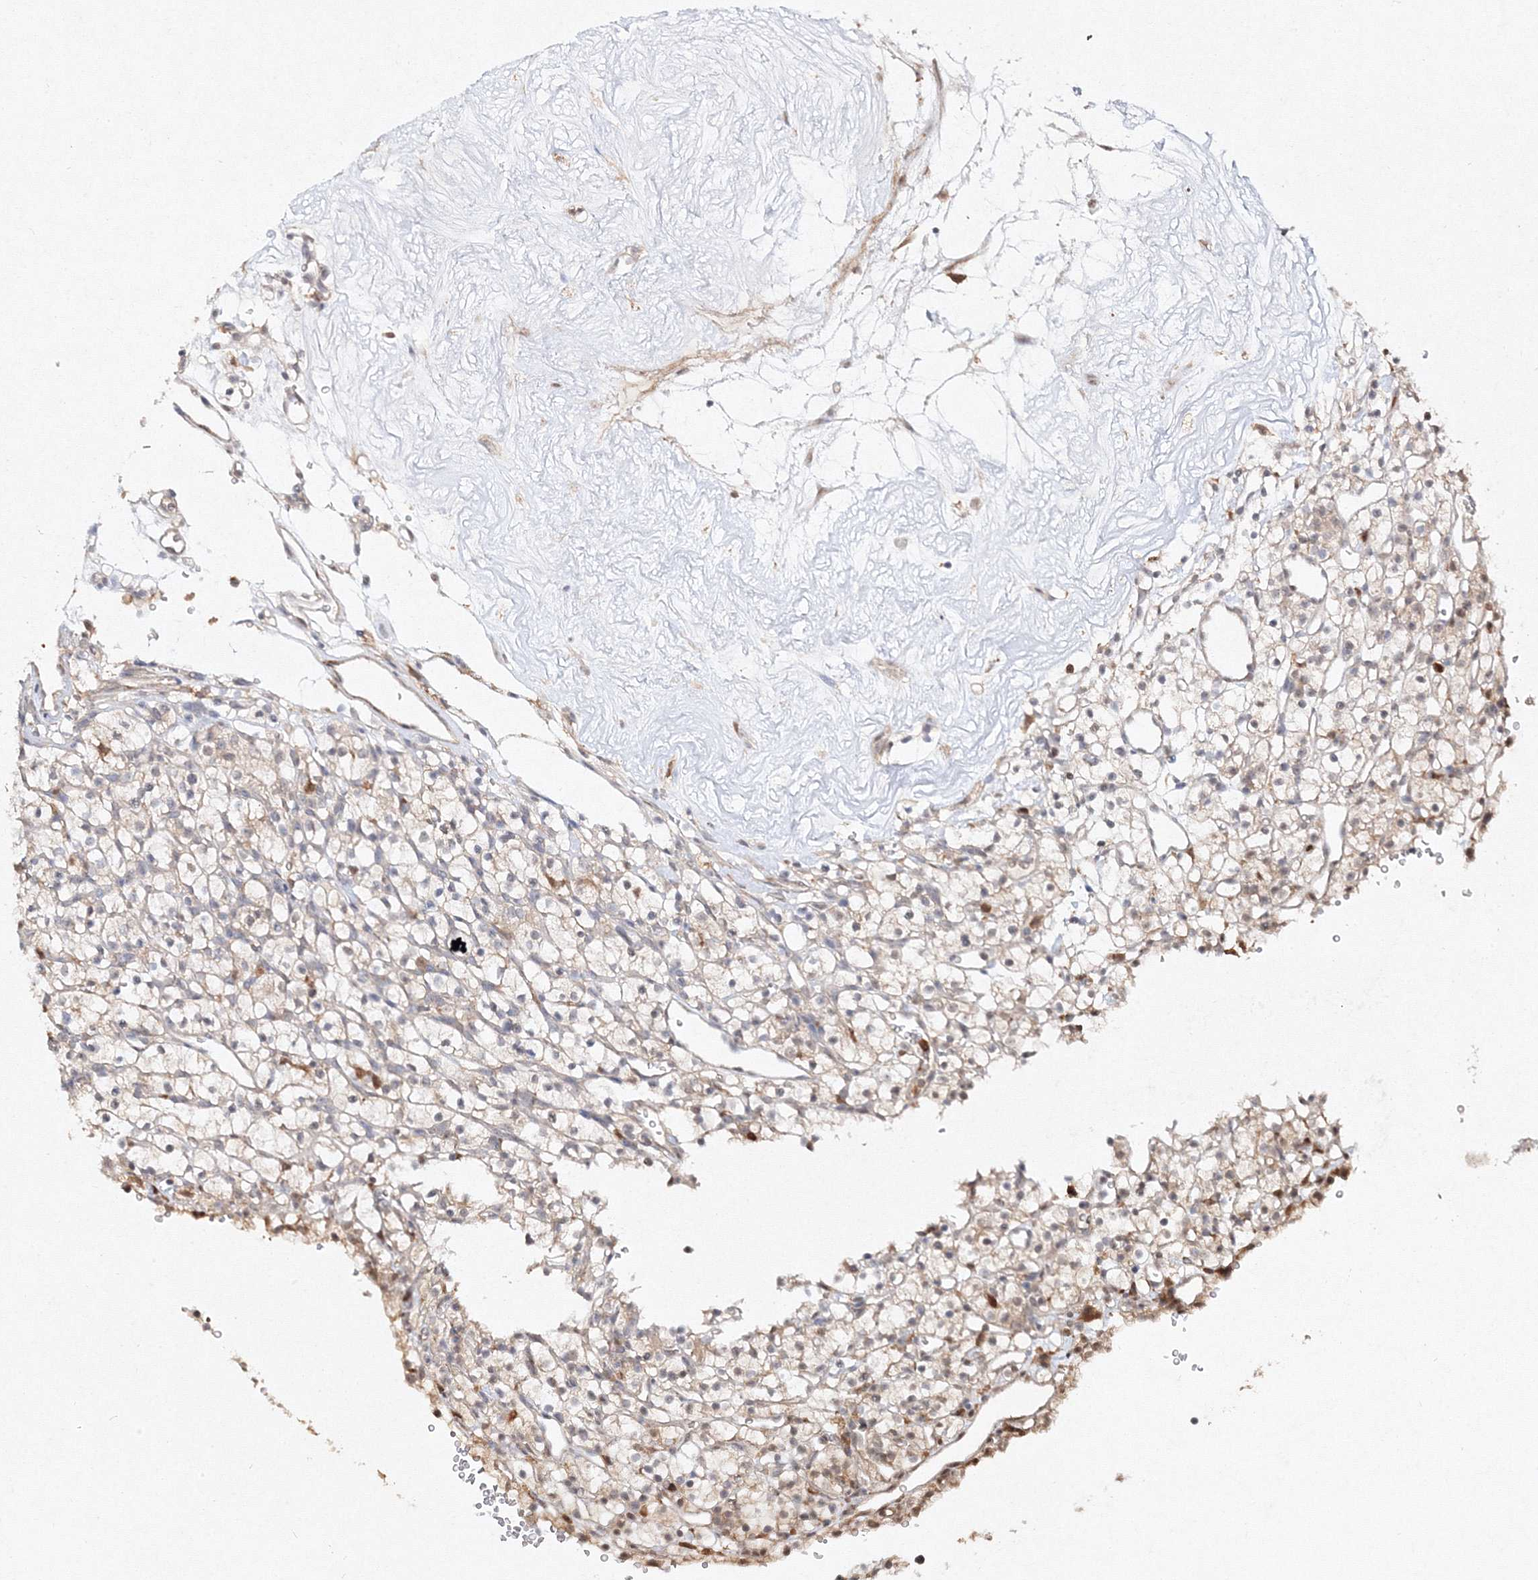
{"staining": {"intensity": "weak", "quantity": "25%-75%", "location": "cytoplasmic/membranous"}, "tissue": "renal cancer", "cell_type": "Tumor cells", "image_type": "cancer", "snomed": [{"axis": "morphology", "description": "Adenocarcinoma, NOS"}, {"axis": "topography", "description": "Kidney"}], "caption": "The micrograph shows a brown stain indicating the presence of a protein in the cytoplasmic/membranous of tumor cells in renal adenocarcinoma. (DAB = brown stain, brightfield microscopy at high magnification).", "gene": "S100A11", "patient": {"sex": "female", "age": 57}}